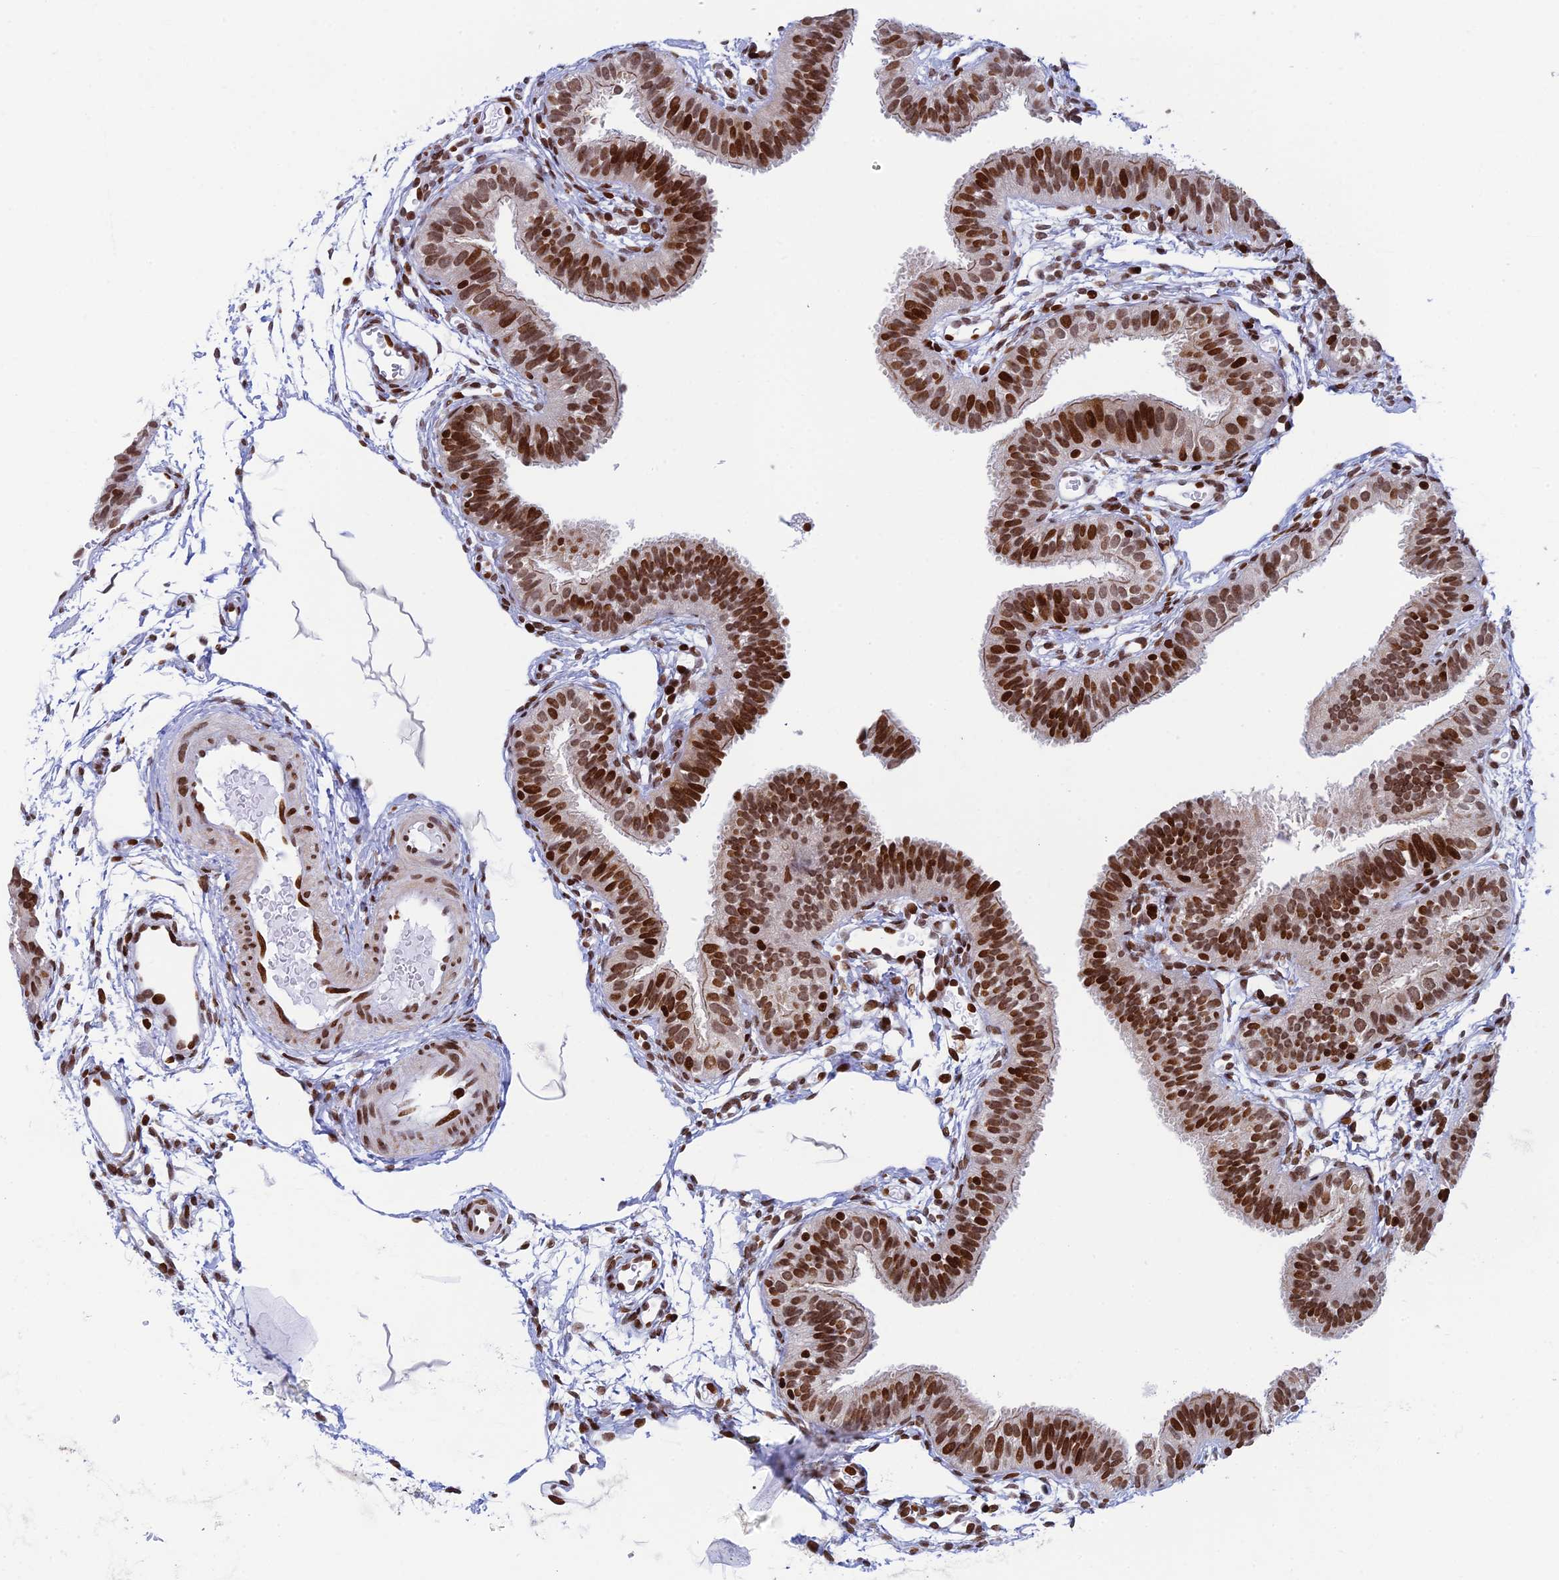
{"staining": {"intensity": "moderate", "quantity": ">75%", "location": "nuclear"}, "tissue": "fallopian tube", "cell_type": "Glandular cells", "image_type": "normal", "snomed": [{"axis": "morphology", "description": "Normal tissue, NOS"}, {"axis": "topography", "description": "Fallopian tube"}], "caption": "Immunohistochemistry (IHC) (DAB (3,3'-diaminobenzidine)) staining of normal human fallopian tube shows moderate nuclear protein positivity in about >75% of glandular cells.", "gene": "RPAP1", "patient": {"sex": "female", "age": 35}}